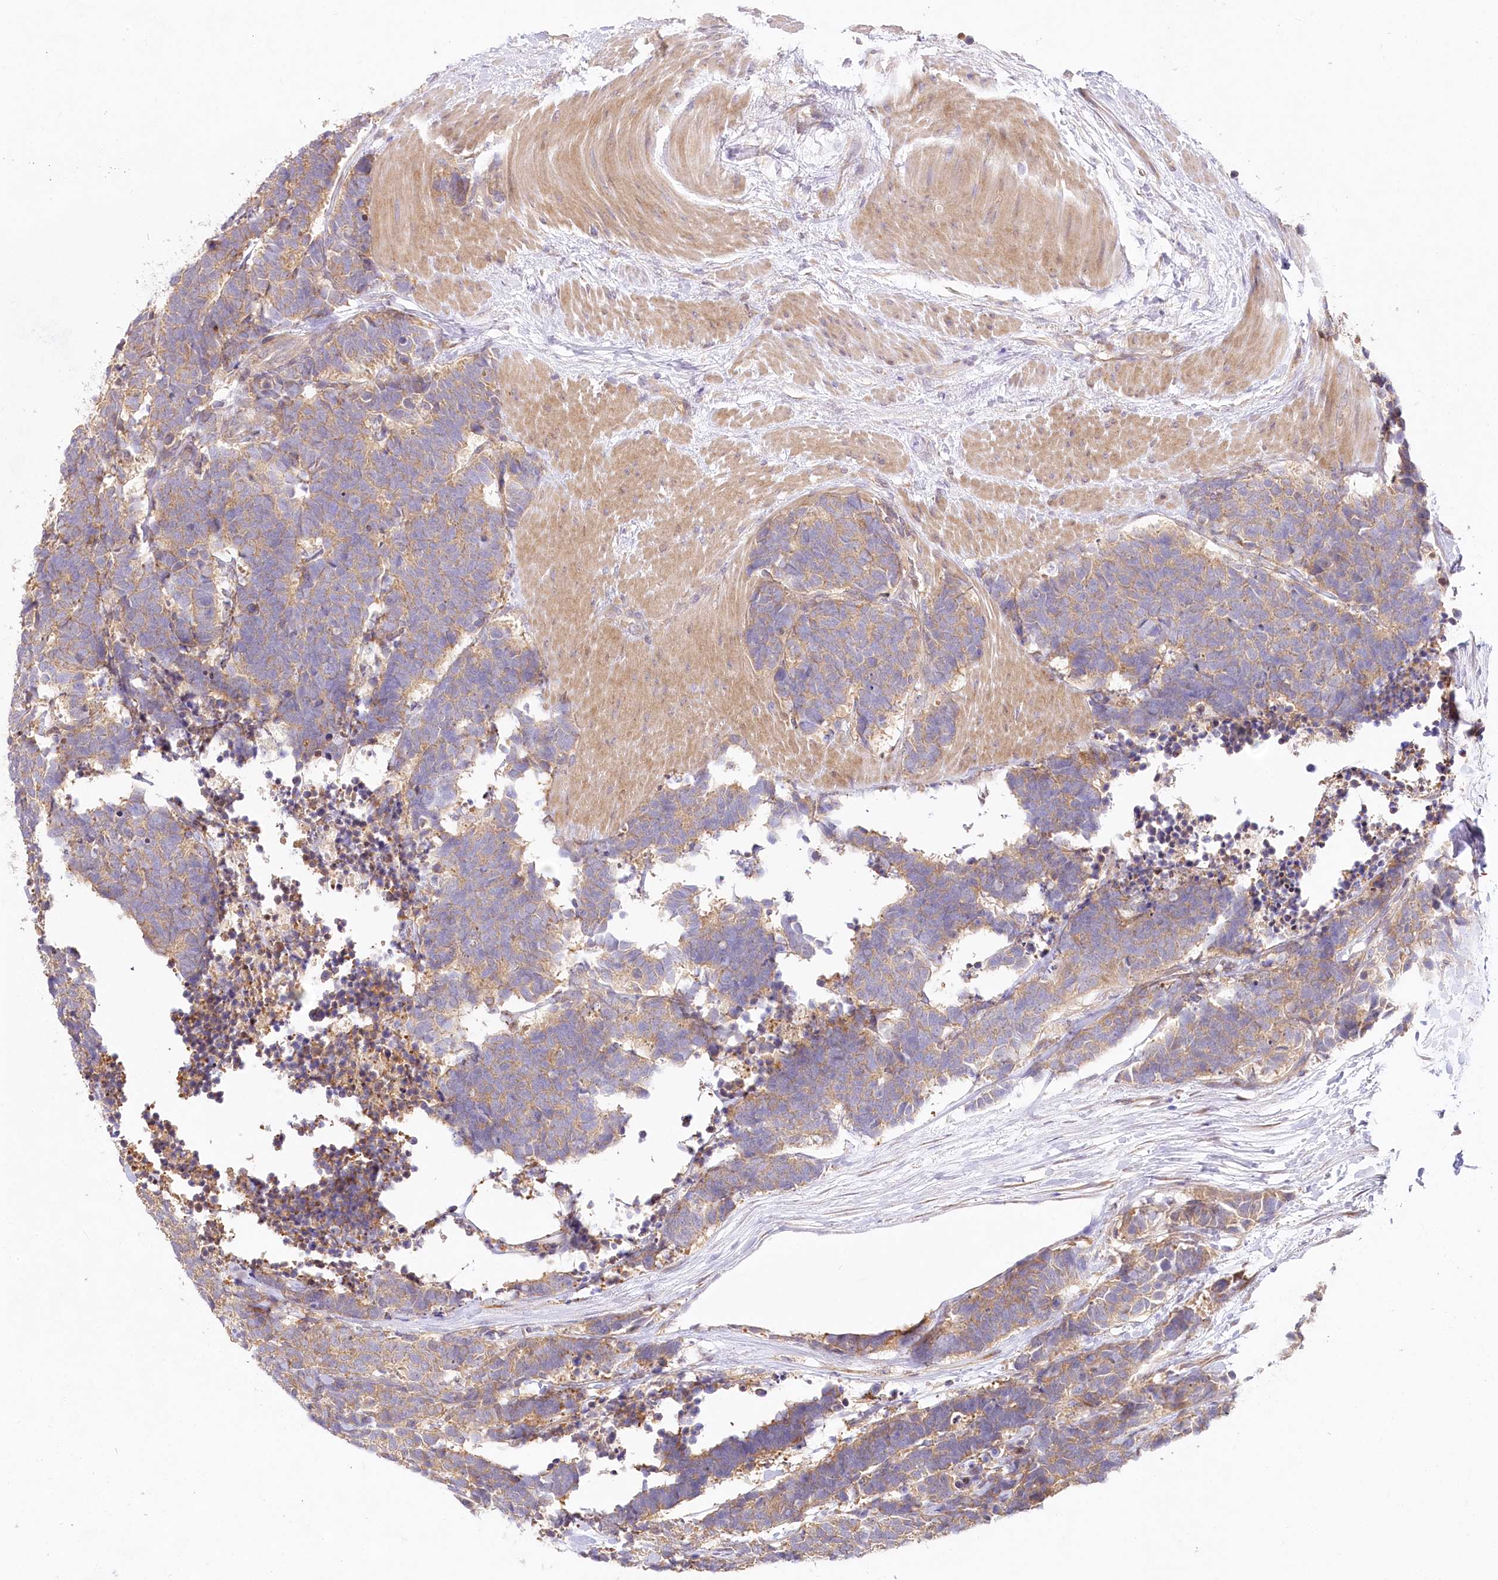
{"staining": {"intensity": "weak", "quantity": "25%-75%", "location": "cytoplasmic/membranous"}, "tissue": "carcinoid", "cell_type": "Tumor cells", "image_type": "cancer", "snomed": [{"axis": "morphology", "description": "Carcinoma, NOS"}, {"axis": "morphology", "description": "Carcinoid, malignant, NOS"}, {"axis": "topography", "description": "Urinary bladder"}], "caption": "An image of human carcinoid stained for a protein exhibits weak cytoplasmic/membranous brown staining in tumor cells. (DAB (3,3'-diaminobenzidine) IHC with brightfield microscopy, high magnification).", "gene": "PYROXD1", "patient": {"sex": "male", "age": 57}}